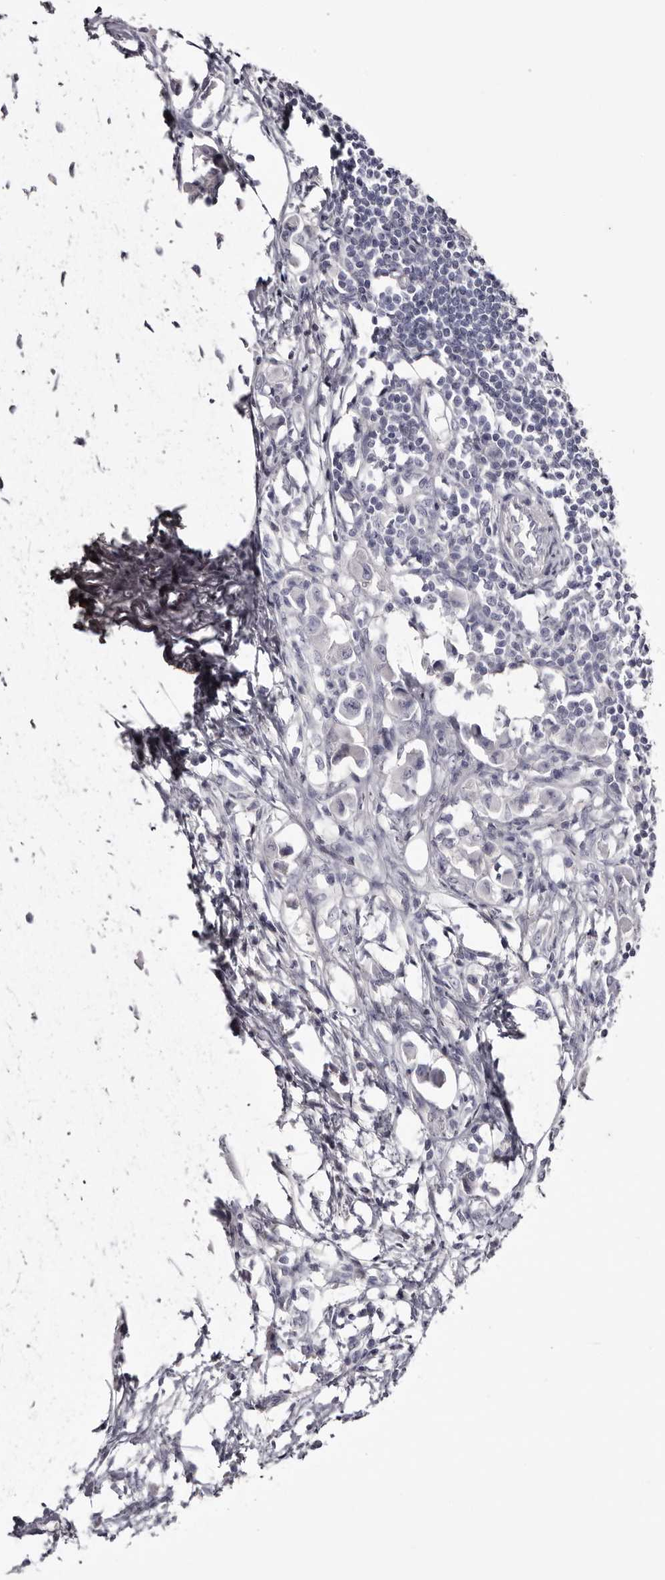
{"staining": {"intensity": "negative", "quantity": "none", "location": "none"}, "tissue": "lymph node", "cell_type": "Germinal center cells", "image_type": "normal", "snomed": [{"axis": "morphology", "description": "Normal tissue, NOS"}, {"axis": "morphology", "description": "Malignant melanoma, Metastatic site"}, {"axis": "topography", "description": "Lymph node"}], "caption": "IHC micrograph of normal human lymph node stained for a protein (brown), which demonstrates no positivity in germinal center cells.", "gene": "CA6", "patient": {"sex": "male", "age": 41}}